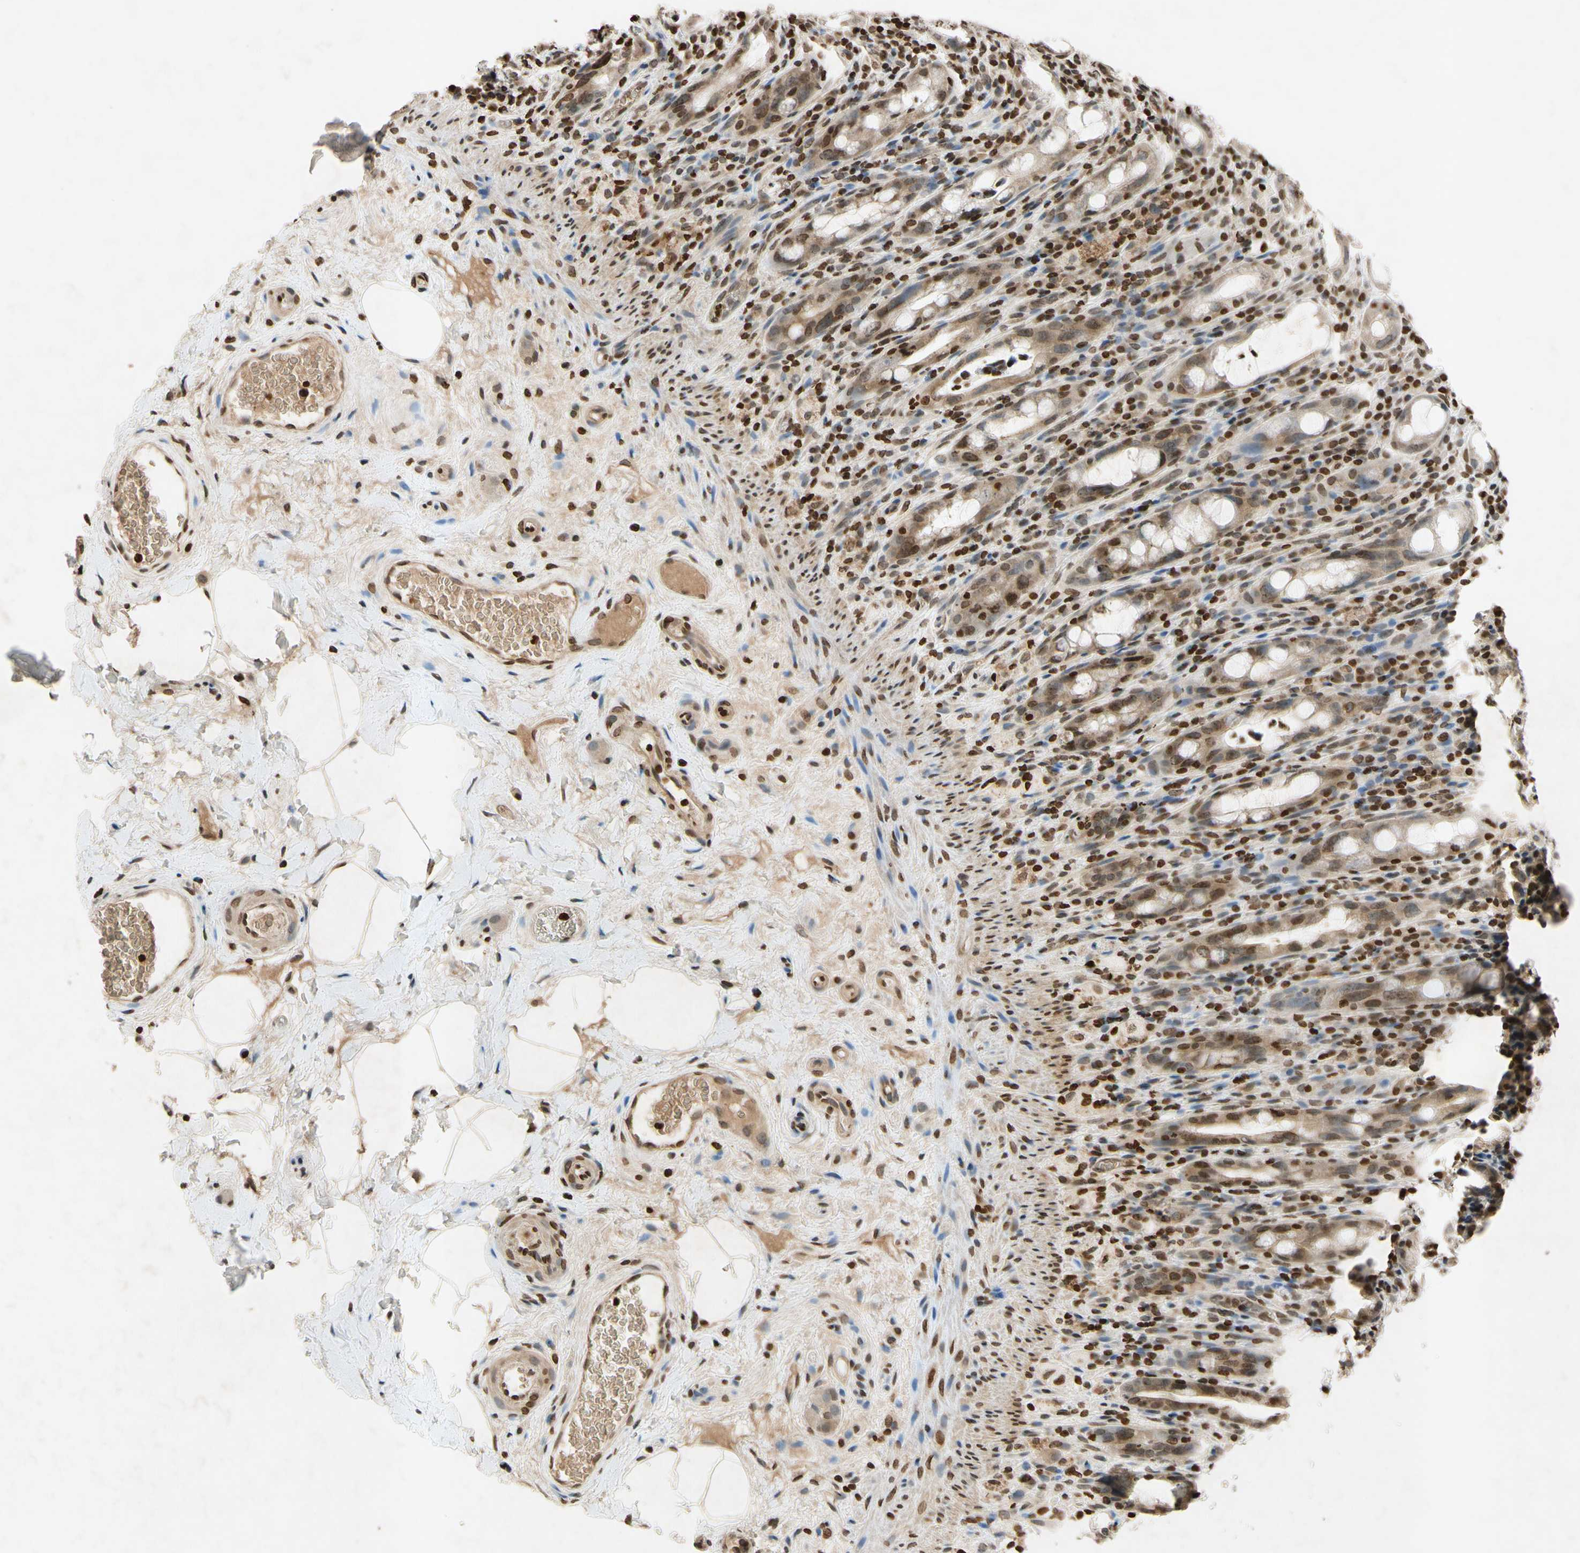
{"staining": {"intensity": "moderate", "quantity": ">75%", "location": "nuclear"}, "tissue": "rectum", "cell_type": "Glandular cells", "image_type": "normal", "snomed": [{"axis": "morphology", "description": "Normal tissue, NOS"}, {"axis": "topography", "description": "Rectum"}], "caption": "Moderate nuclear expression for a protein is identified in approximately >75% of glandular cells of normal rectum using IHC.", "gene": "HOXB3", "patient": {"sex": "male", "age": 44}}